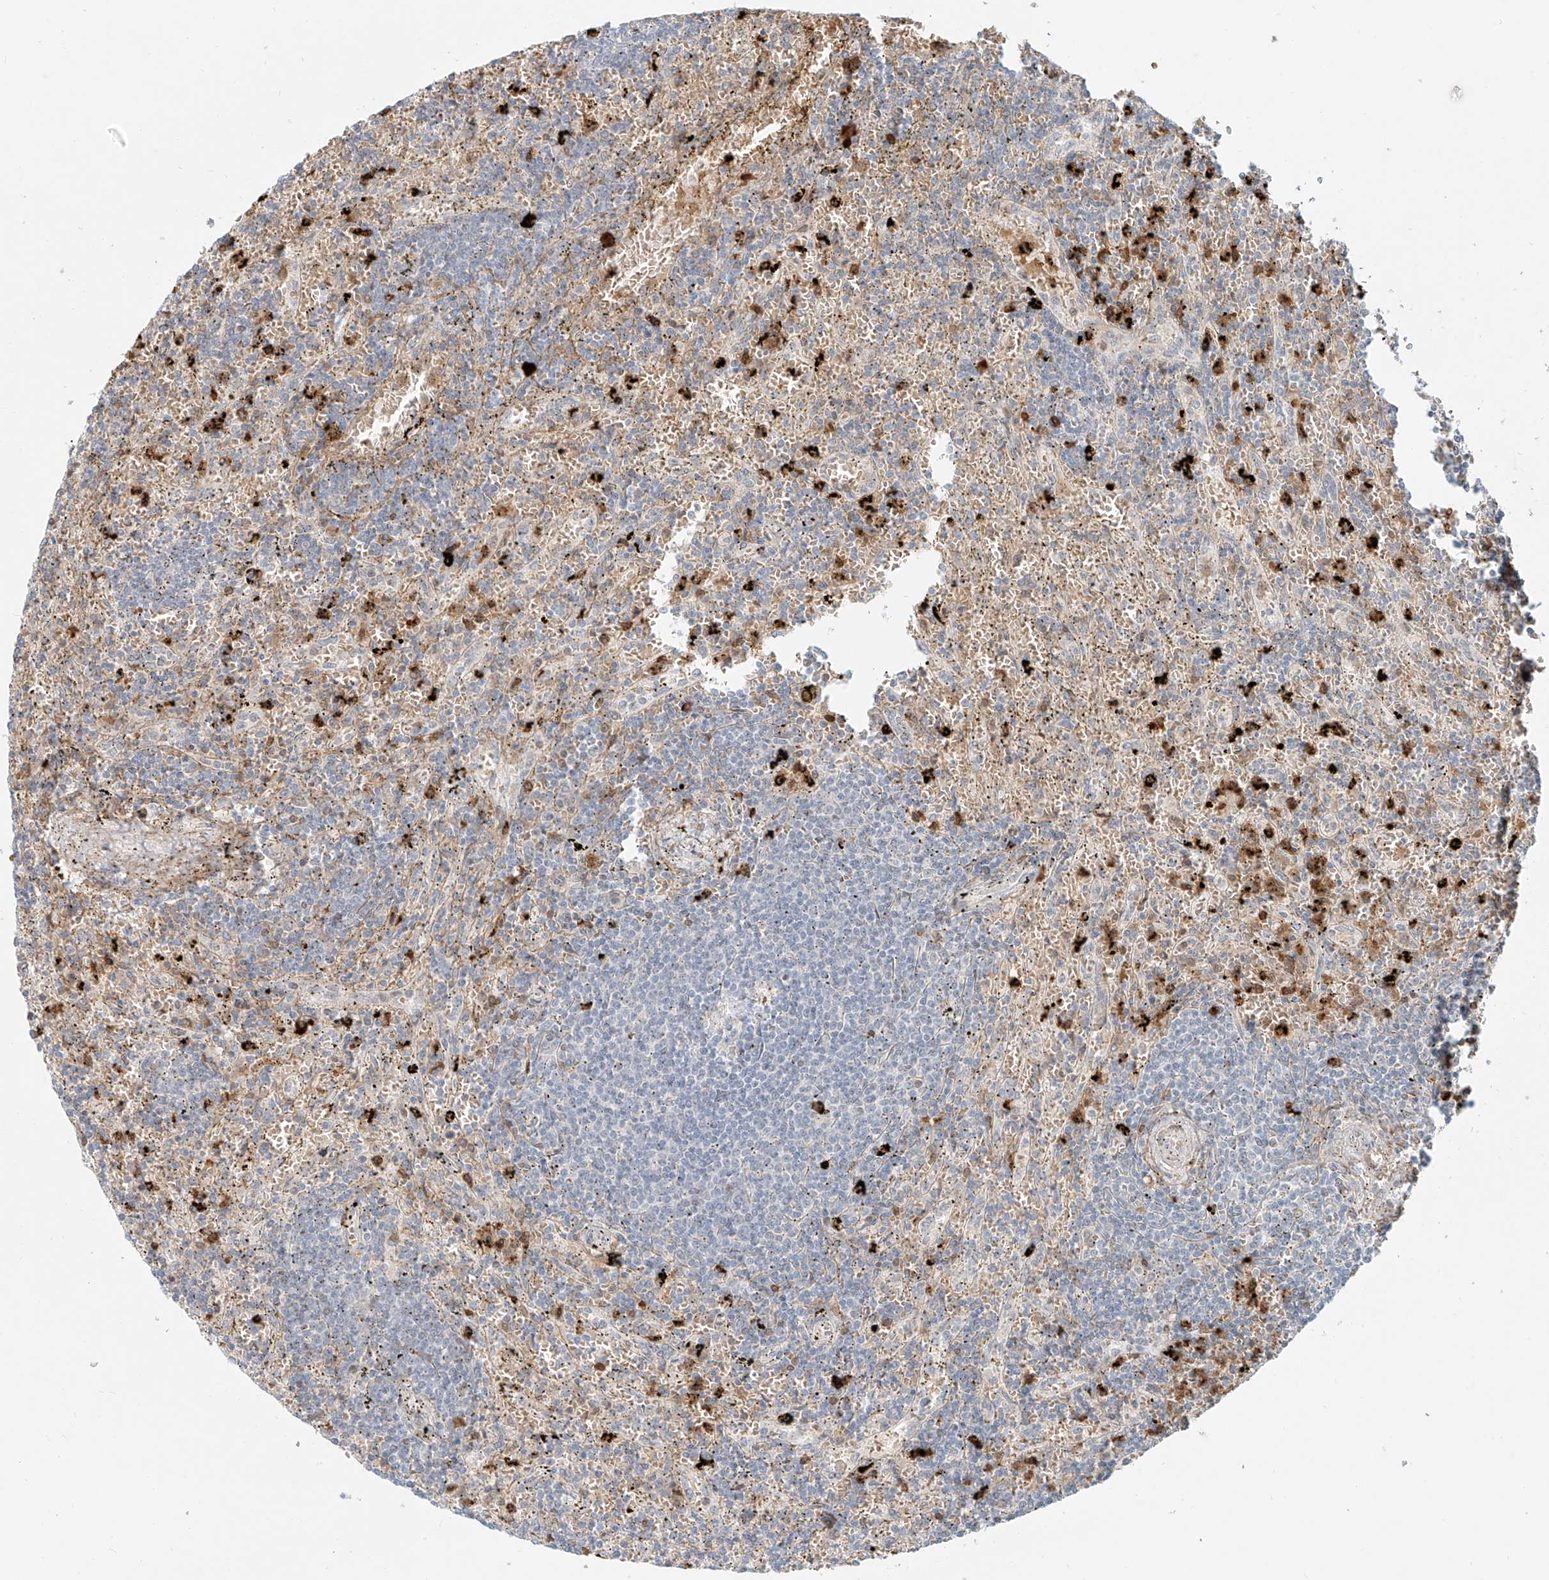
{"staining": {"intensity": "negative", "quantity": "none", "location": "none"}, "tissue": "lymphoma", "cell_type": "Tumor cells", "image_type": "cancer", "snomed": [{"axis": "morphology", "description": "Malignant lymphoma, non-Hodgkin's type, Low grade"}, {"axis": "topography", "description": "Spleen"}], "caption": "Image shows no significant protein positivity in tumor cells of malignant lymphoma, non-Hodgkin's type (low-grade).", "gene": "CEP162", "patient": {"sex": "male", "age": 76}}